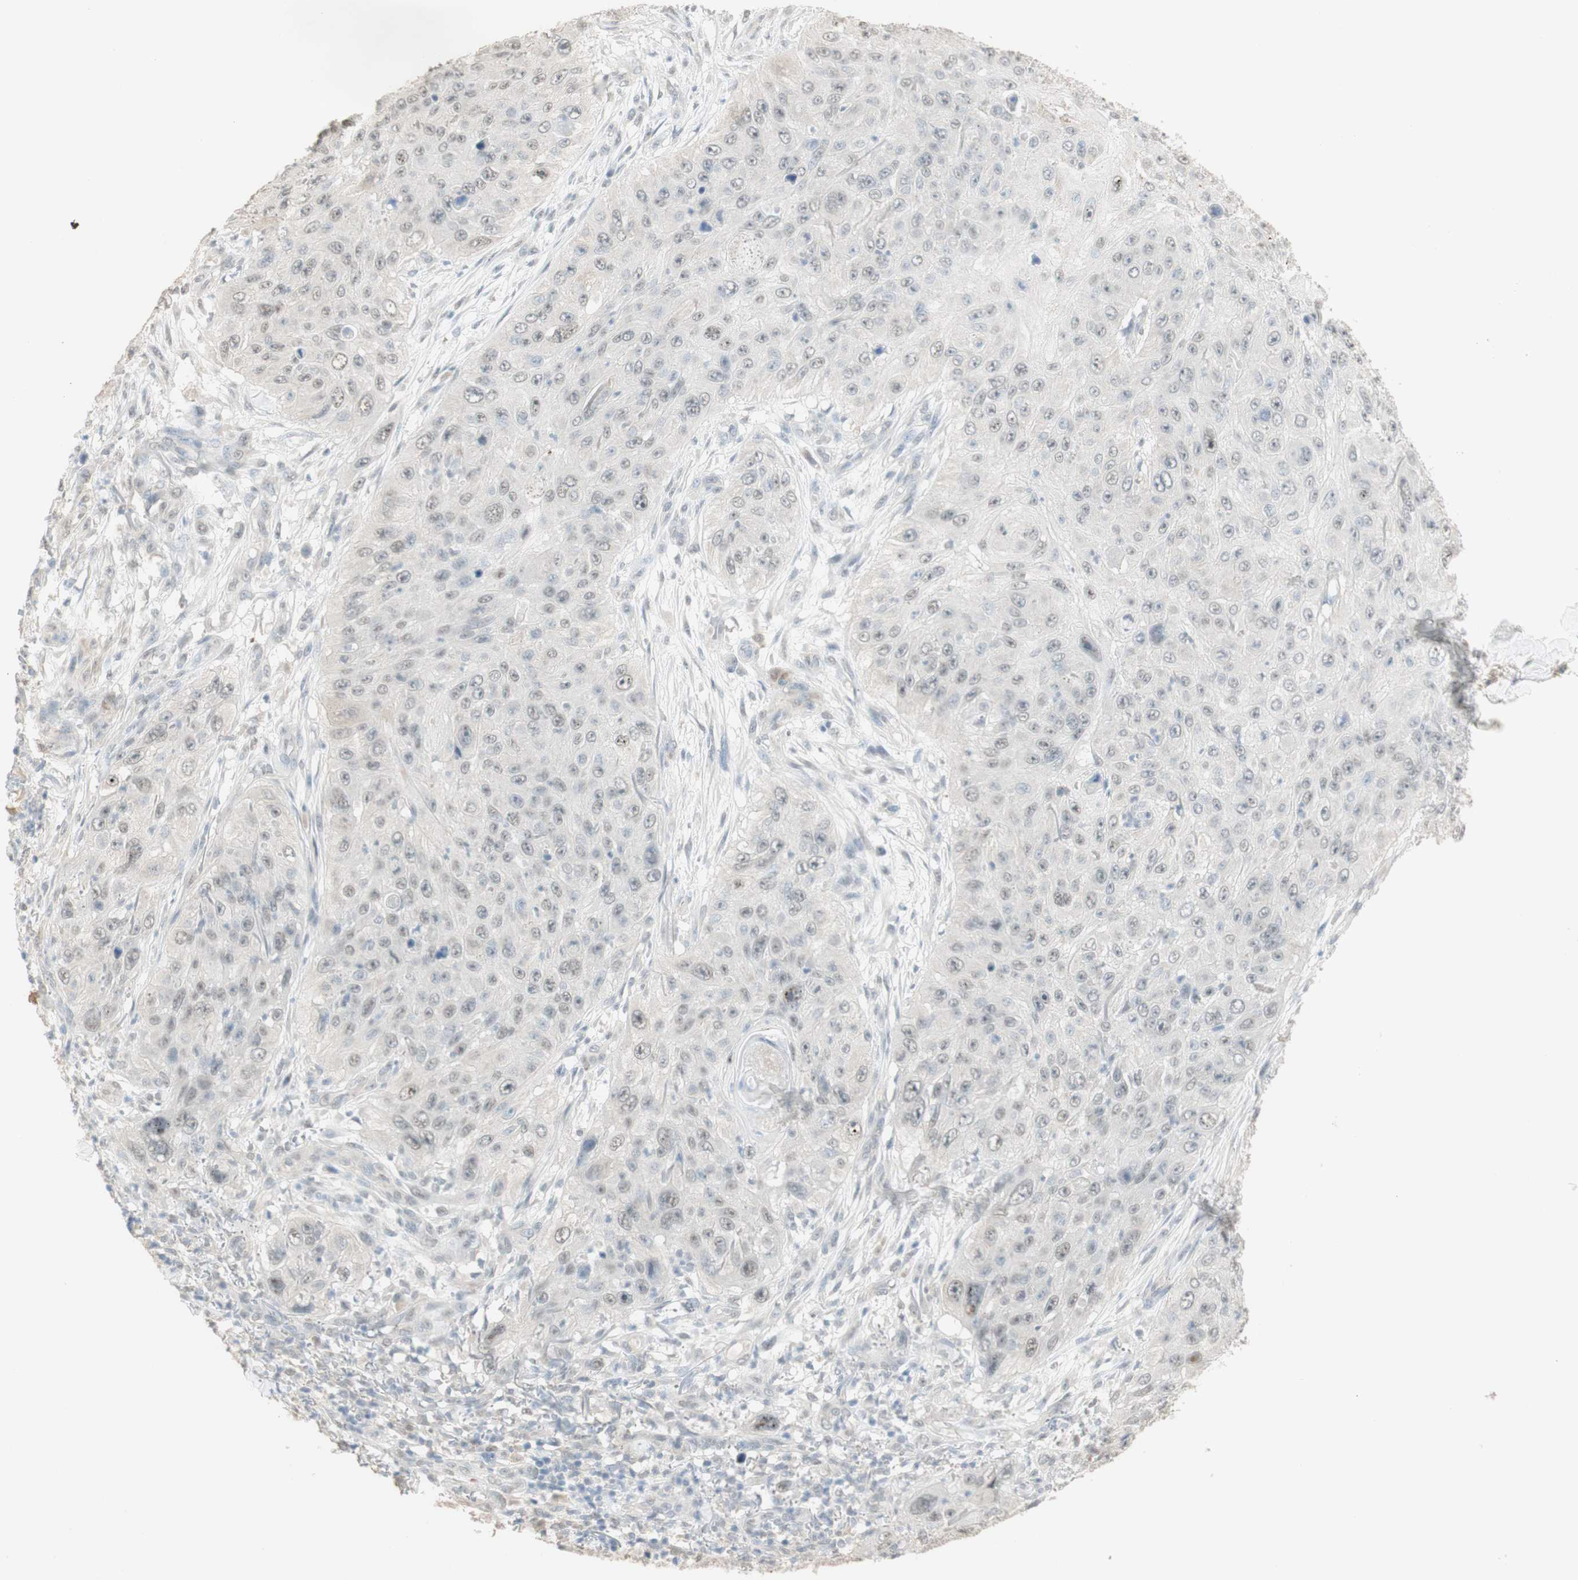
{"staining": {"intensity": "negative", "quantity": "none", "location": "none"}, "tissue": "skin cancer", "cell_type": "Tumor cells", "image_type": "cancer", "snomed": [{"axis": "morphology", "description": "Squamous cell carcinoma, NOS"}, {"axis": "topography", "description": "Skin"}], "caption": "The image shows no significant staining in tumor cells of skin cancer.", "gene": "MUC3A", "patient": {"sex": "female", "age": 80}}